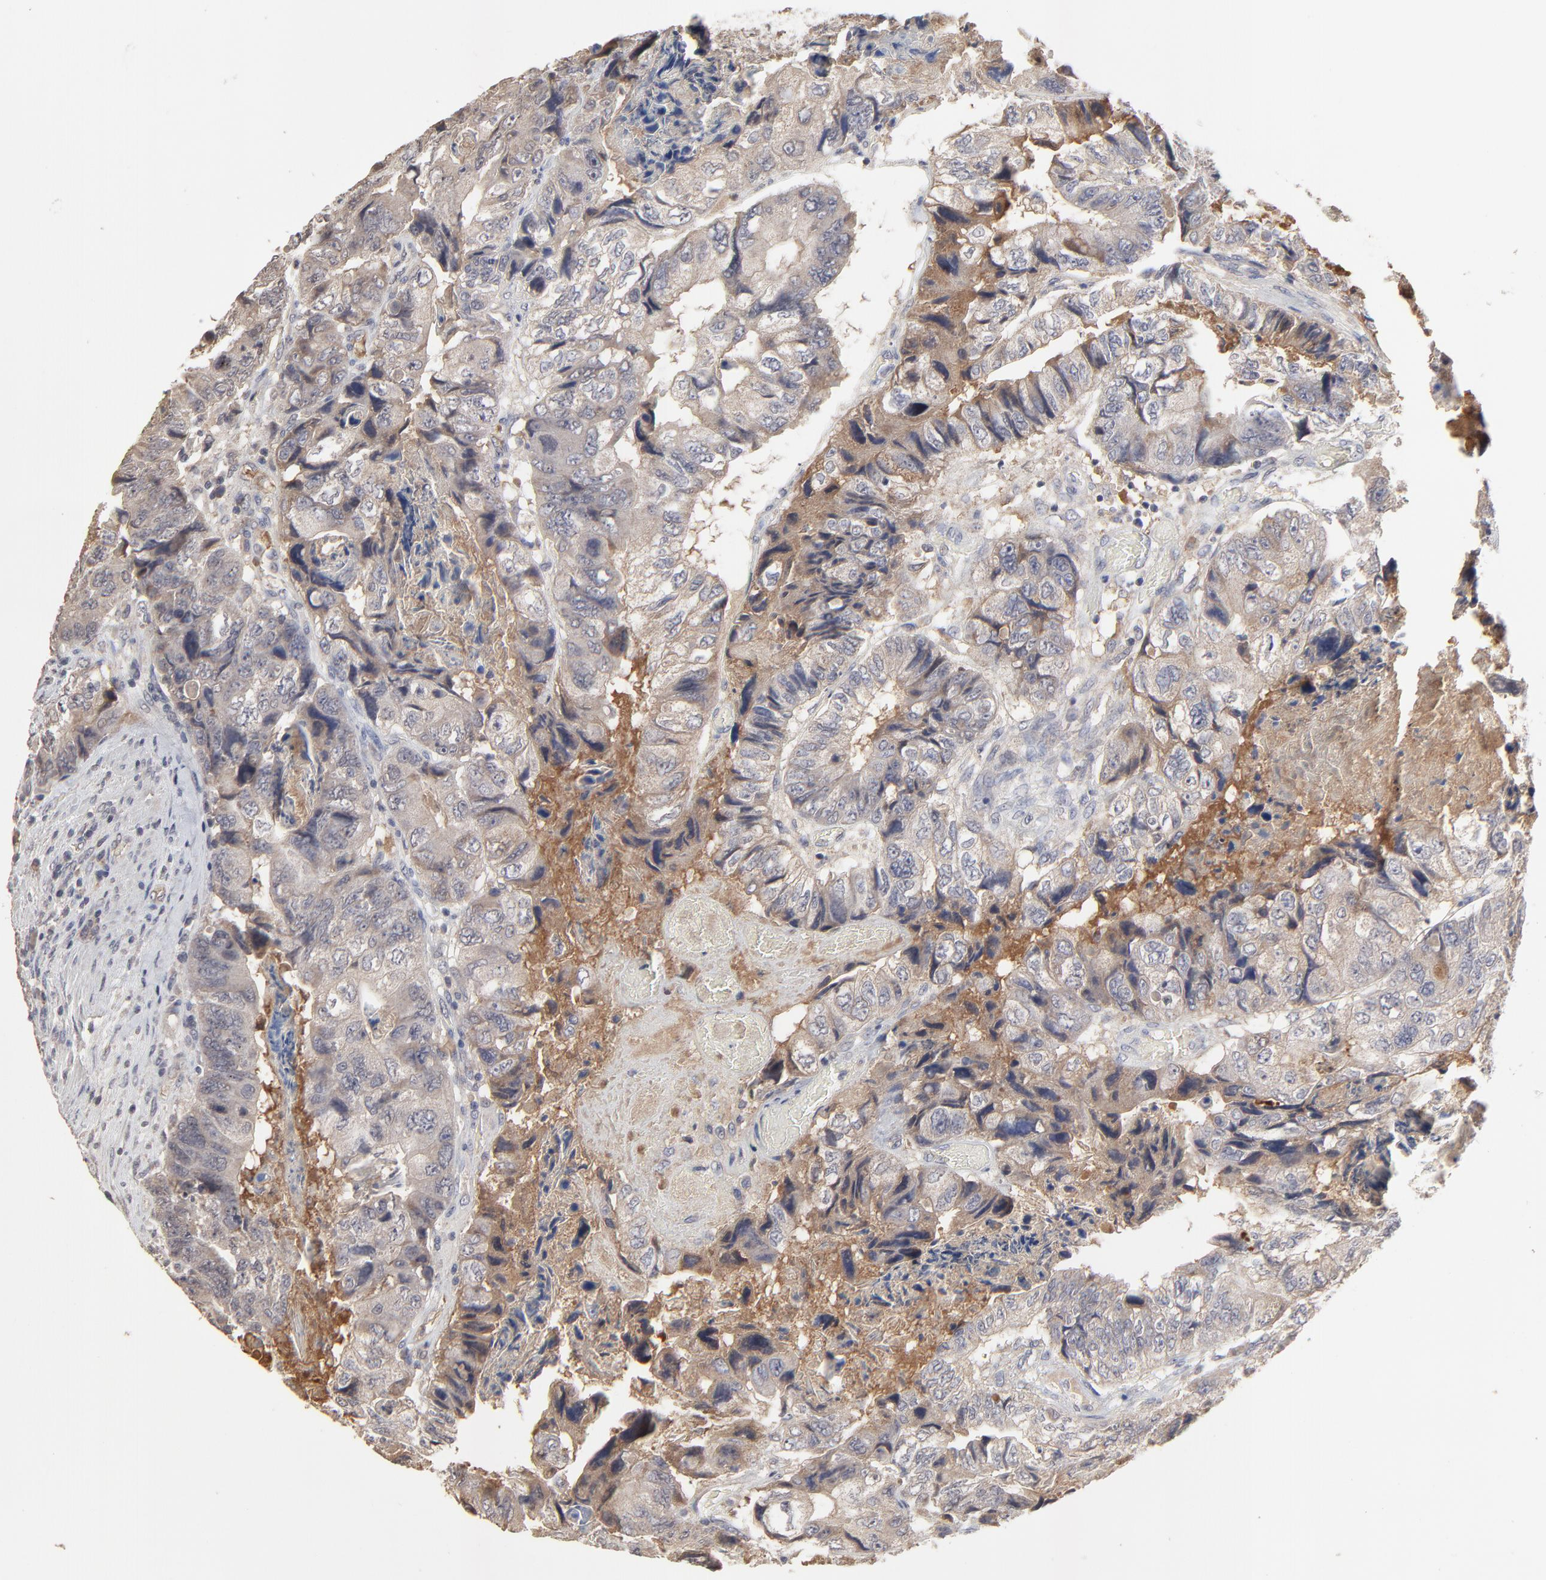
{"staining": {"intensity": "weak", "quantity": ">75%", "location": "cytoplasmic/membranous"}, "tissue": "colorectal cancer", "cell_type": "Tumor cells", "image_type": "cancer", "snomed": [{"axis": "morphology", "description": "Adenocarcinoma, NOS"}, {"axis": "topography", "description": "Rectum"}], "caption": "A low amount of weak cytoplasmic/membranous staining is seen in about >75% of tumor cells in adenocarcinoma (colorectal) tissue.", "gene": "VPREB3", "patient": {"sex": "female", "age": 82}}